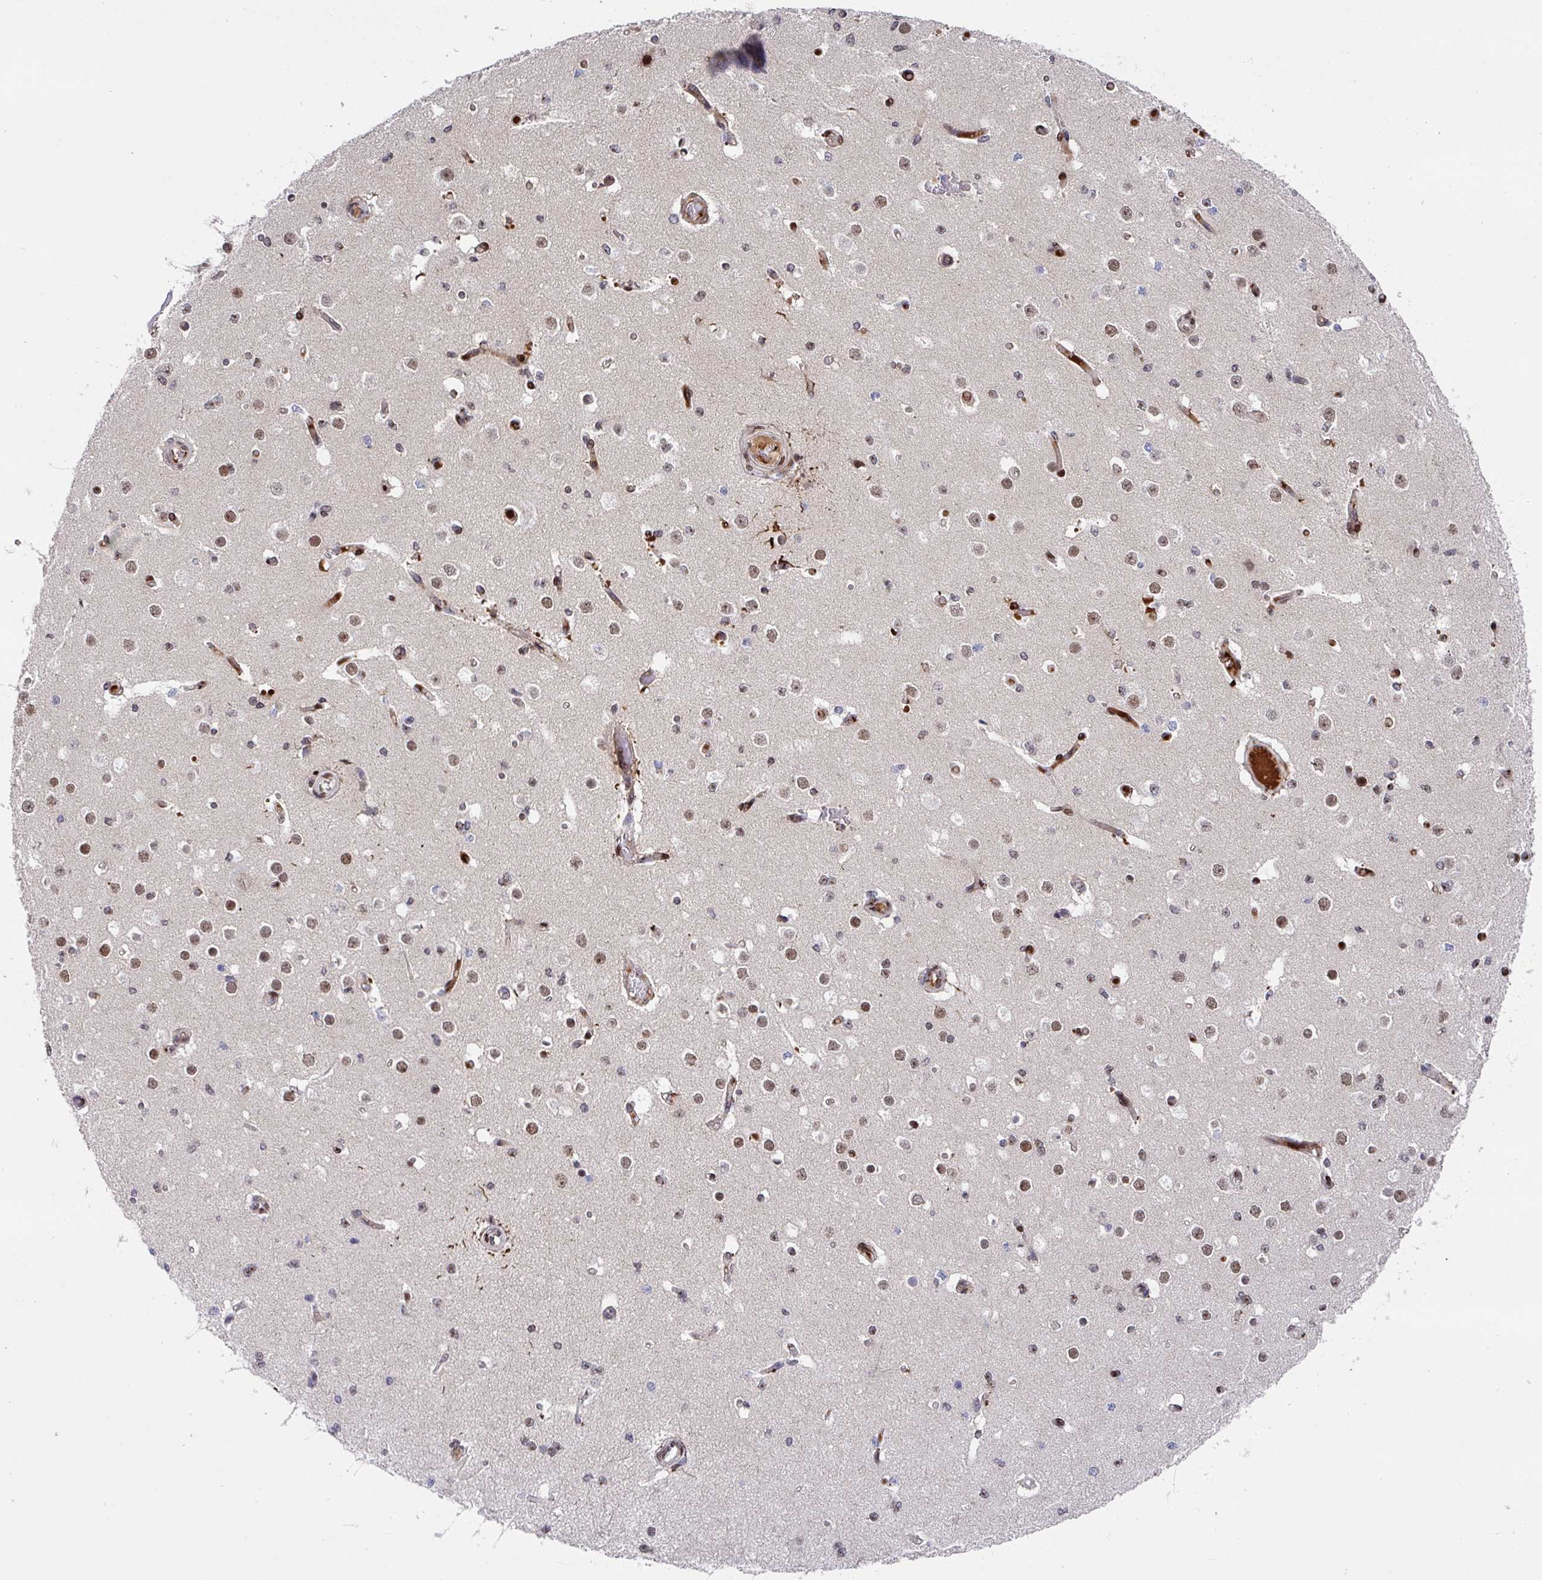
{"staining": {"intensity": "strong", "quantity": "<25%", "location": "cytoplasmic/membranous"}, "tissue": "cerebral cortex", "cell_type": "Endothelial cells", "image_type": "normal", "snomed": [{"axis": "morphology", "description": "Normal tissue, NOS"}, {"axis": "morphology", "description": "Inflammation, NOS"}, {"axis": "topography", "description": "Cerebral cortex"}], "caption": "Brown immunohistochemical staining in unremarkable cerebral cortex reveals strong cytoplasmic/membranous expression in approximately <25% of endothelial cells.", "gene": "CBX7", "patient": {"sex": "male", "age": 6}}